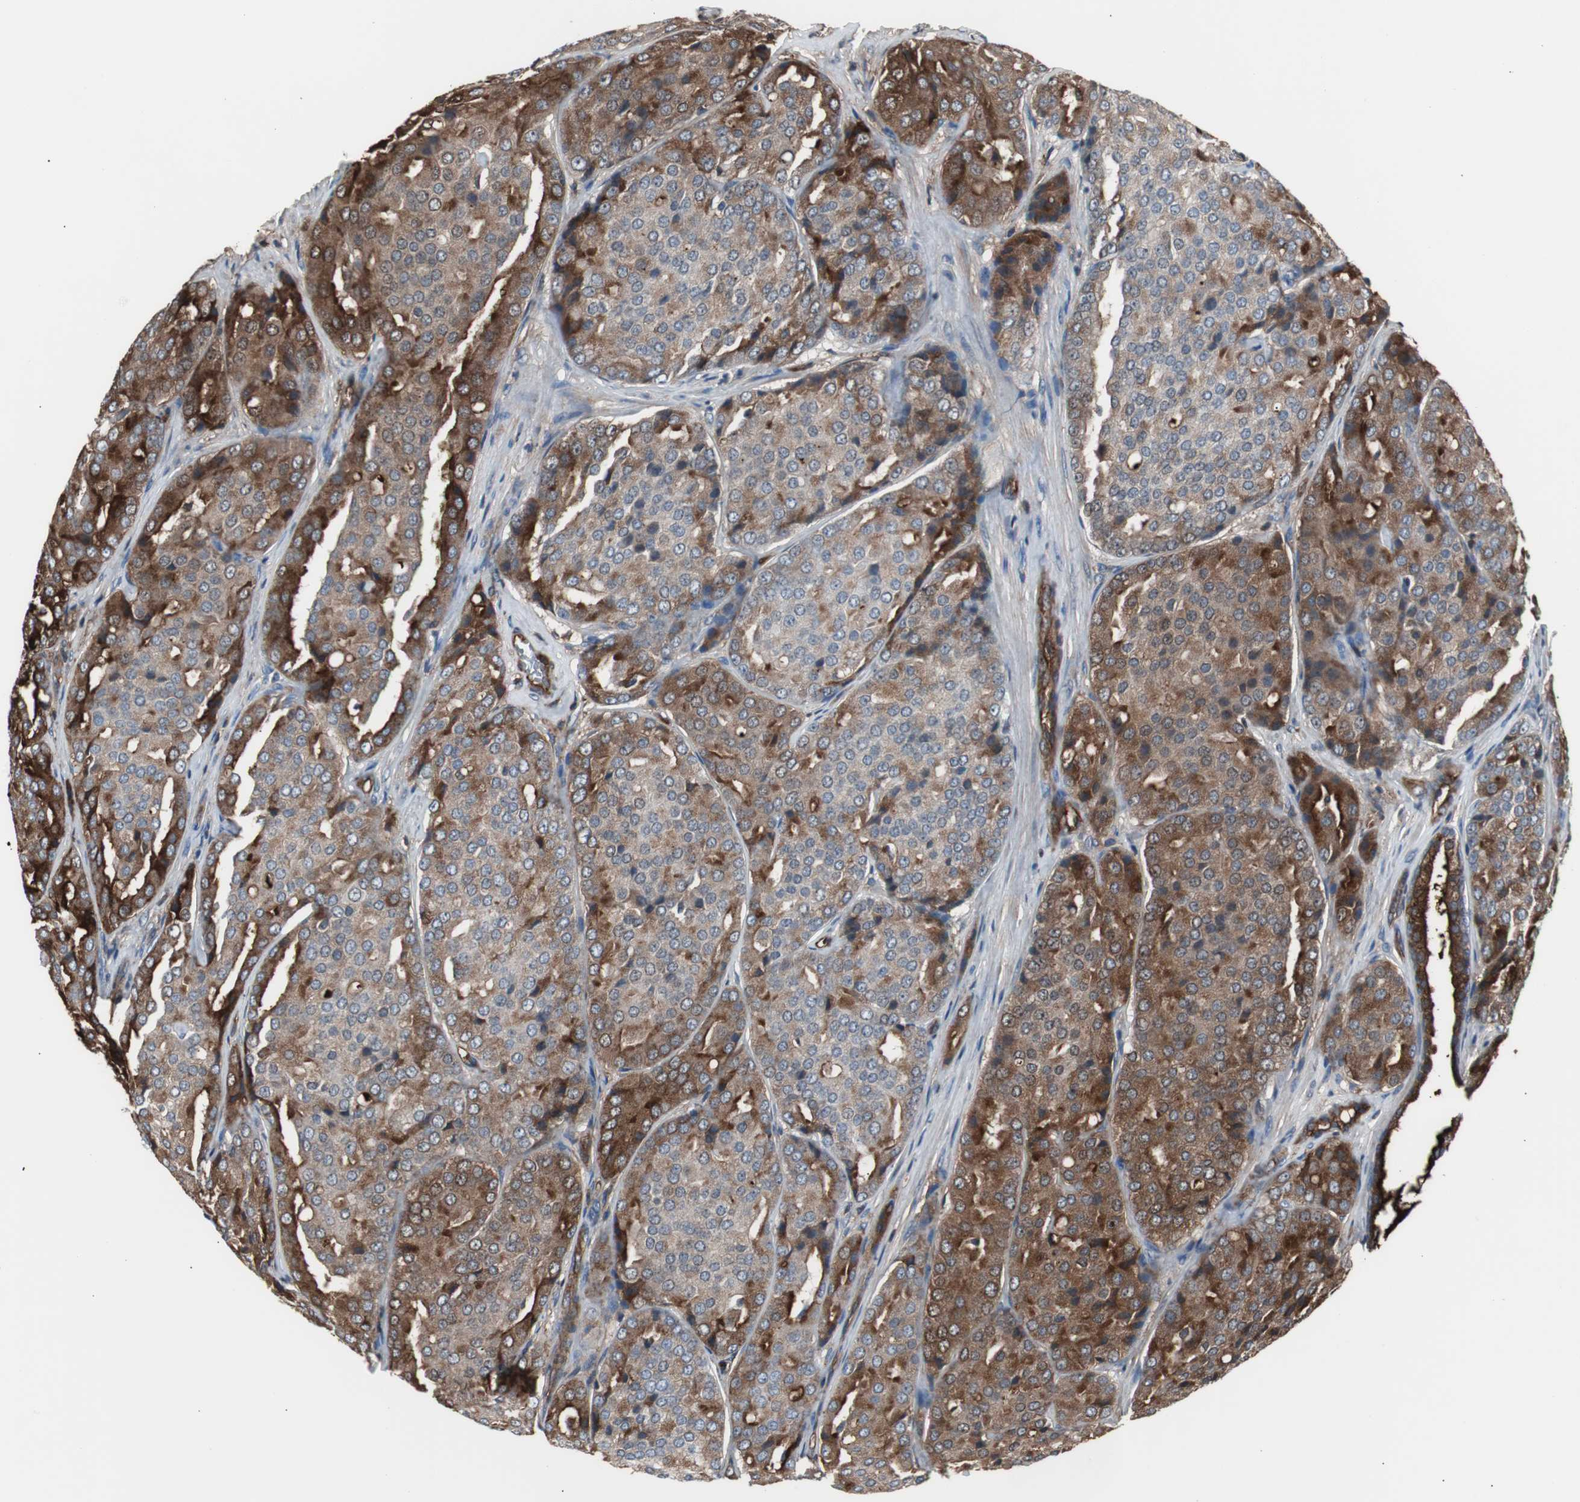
{"staining": {"intensity": "strong", "quantity": ">75%", "location": "cytoplasmic/membranous"}, "tissue": "prostate cancer", "cell_type": "Tumor cells", "image_type": "cancer", "snomed": [{"axis": "morphology", "description": "Adenocarcinoma, High grade"}, {"axis": "topography", "description": "Prostate"}], "caption": "A brown stain highlights strong cytoplasmic/membranous expression of a protein in human prostate cancer (high-grade adenocarcinoma) tumor cells. (Brightfield microscopy of DAB IHC at high magnification).", "gene": "B2M", "patient": {"sex": "male", "age": 64}}